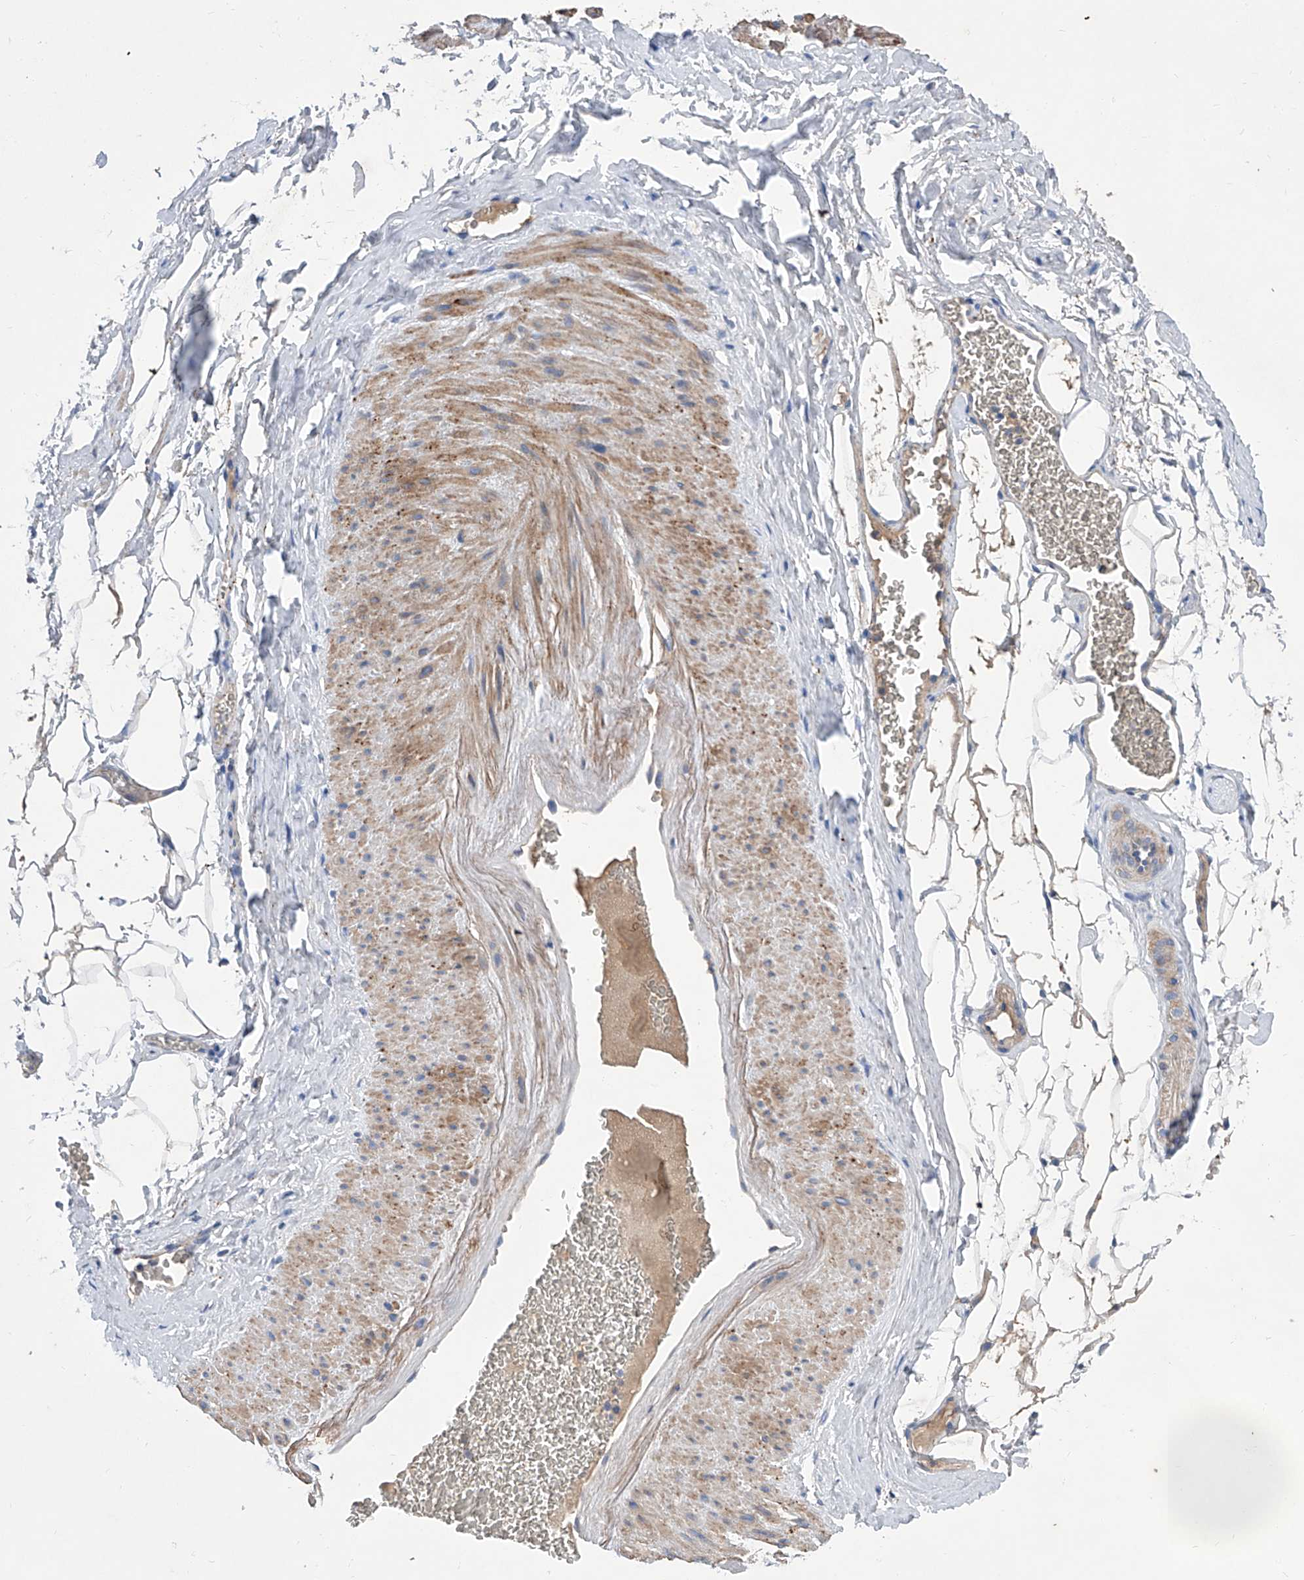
{"staining": {"intensity": "weak", "quantity": "25%-75%", "location": "cytoplasmic/membranous"}, "tissue": "adipose tissue", "cell_type": "Adipocytes", "image_type": "normal", "snomed": [{"axis": "morphology", "description": "Normal tissue, NOS"}, {"axis": "morphology", "description": "Adenocarcinoma, Low grade"}, {"axis": "topography", "description": "Prostate"}, {"axis": "topography", "description": "Peripheral nerve tissue"}], "caption": "Benign adipose tissue demonstrates weak cytoplasmic/membranous expression in approximately 25%-75% of adipocytes, visualized by immunohistochemistry.", "gene": "GPT", "patient": {"sex": "male", "age": 63}}